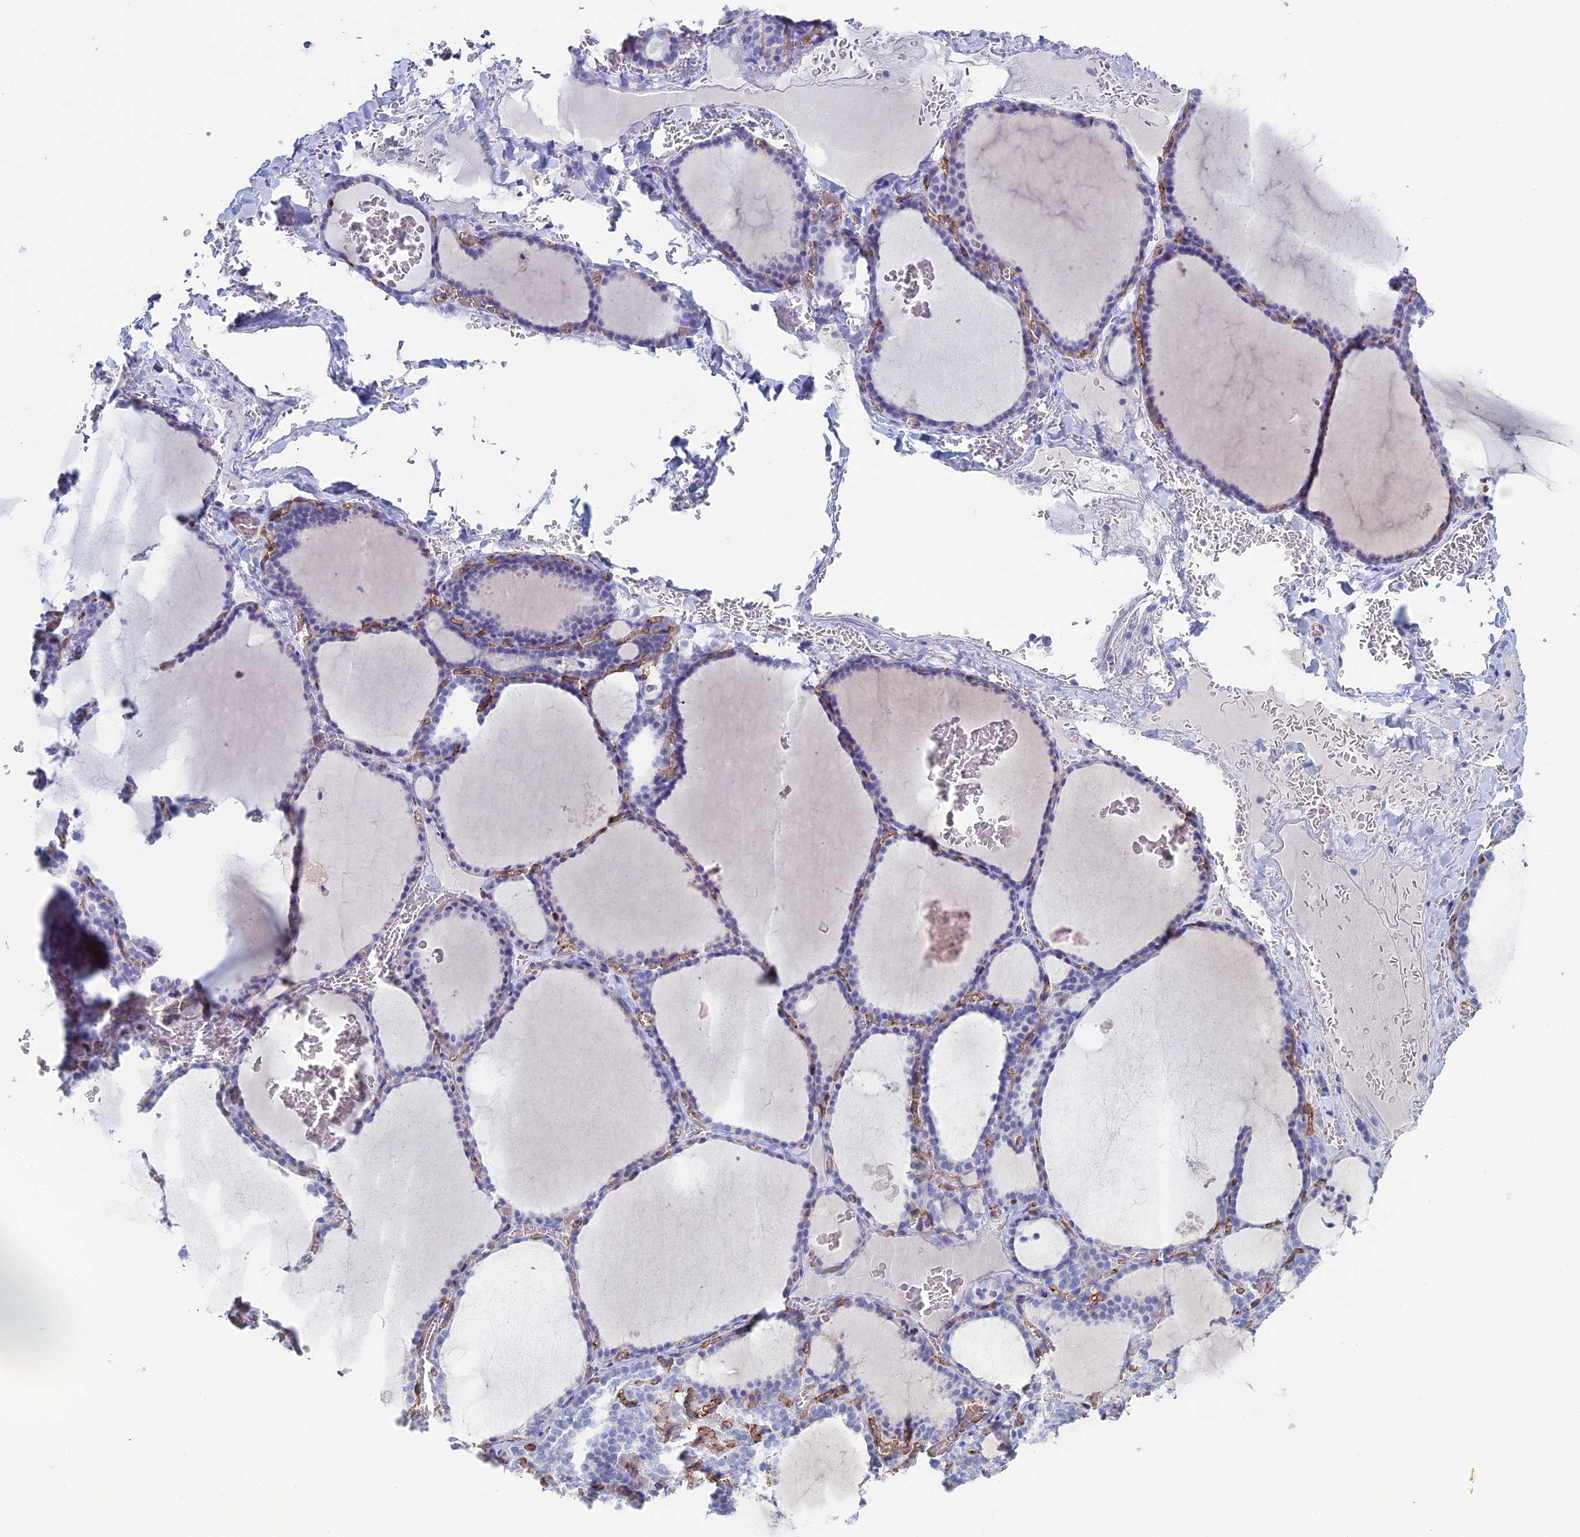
{"staining": {"intensity": "negative", "quantity": "none", "location": "none"}, "tissue": "thyroid gland", "cell_type": "Glandular cells", "image_type": "normal", "snomed": [{"axis": "morphology", "description": "Normal tissue, NOS"}, {"axis": "topography", "description": "Thyroid gland"}], "caption": "This image is of unremarkable thyroid gland stained with IHC to label a protein in brown with the nuclei are counter-stained blue. There is no staining in glandular cells. (IHC, brightfield microscopy, high magnification).", "gene": "ACE", "patient": {"sex": "female", "age": 39}}